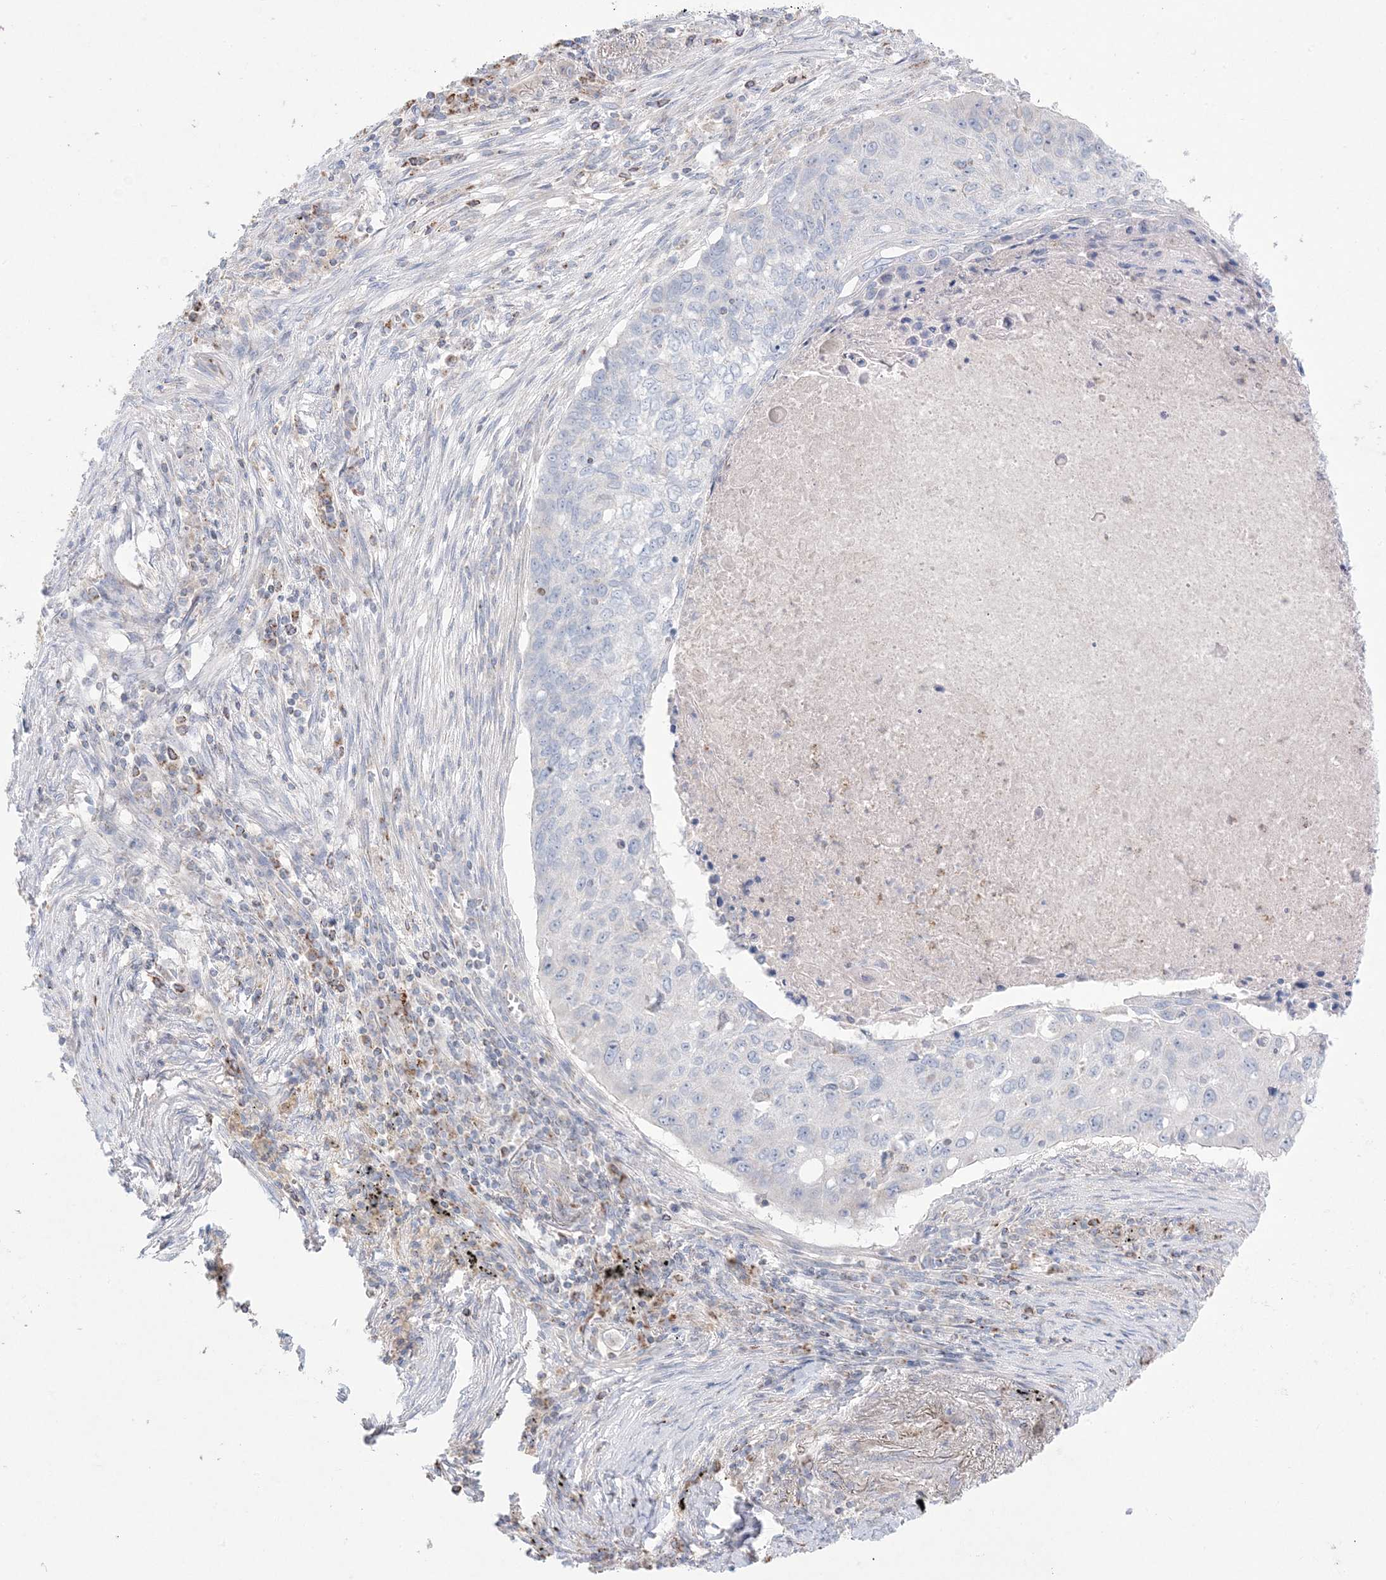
{"staining": {"intensity": "negative", "quantity": "none", "location": "none"}, "tissue": "lung cancer", "cell_type": "Tumor cells", "image_type": "cancer", "snomed": [{"axis": "morphology", "description": "Squamous cell carcinoma, NOS"}, {"axis": "topography", "description": "Lung"}], "caption": "Micrograph shows no significant protein staining in tumor cells of lung cancer (squamous cell carcinoma).", "gene": "KCTD6", "patient": {"sex": "female", "age": 63}}